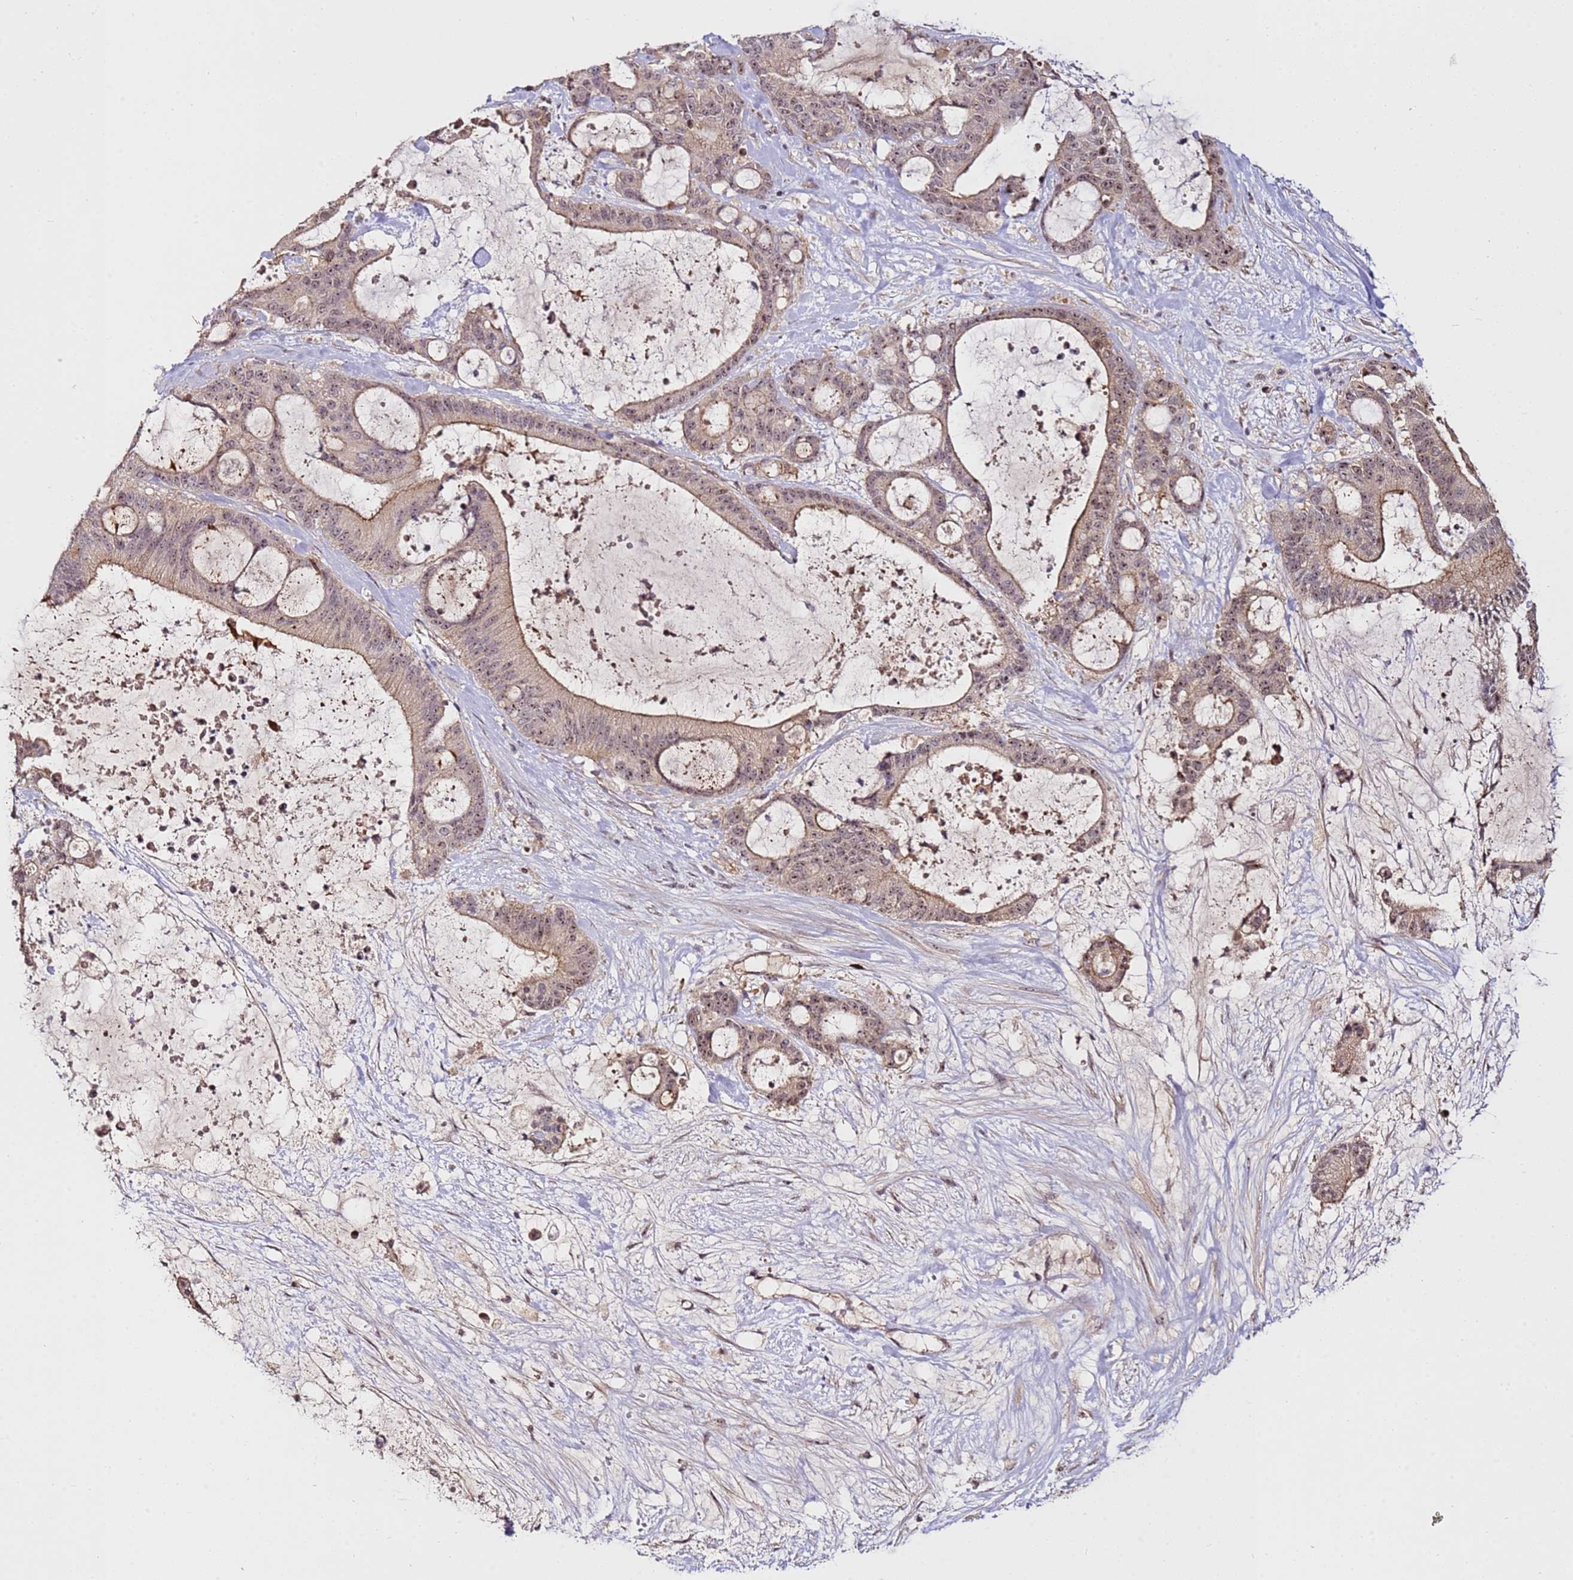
{"staining": {"intensity": "weak", "quantity": ">75%", "location": "nuclear"}, "tissue": "liver cancer", "cell_type": "Tumor cells", "image_type": "cancer", "snomed": [{"axis": "morphology", "description": "Normal tissue, NOS"}, {"axis": "morphology", "description": "Cholangiocarcinoma"}, {"axis": "topography", "description": "Liver"}, {"axis": "topography", "description": "Peripheral nerve tissue"}], "caption": "Immunohistochemistry (IHC) of human liver cholangiocarcinoma exhibits low levels of weak nuclear staining in about >75% of tumor cells. The protein is stained brown, and the nuclei are stained in blue (DAB IHC with brightfield microscopy, high magnification).", "gene": "DDX27", "patient": {"sex": "female", "age": 73}}